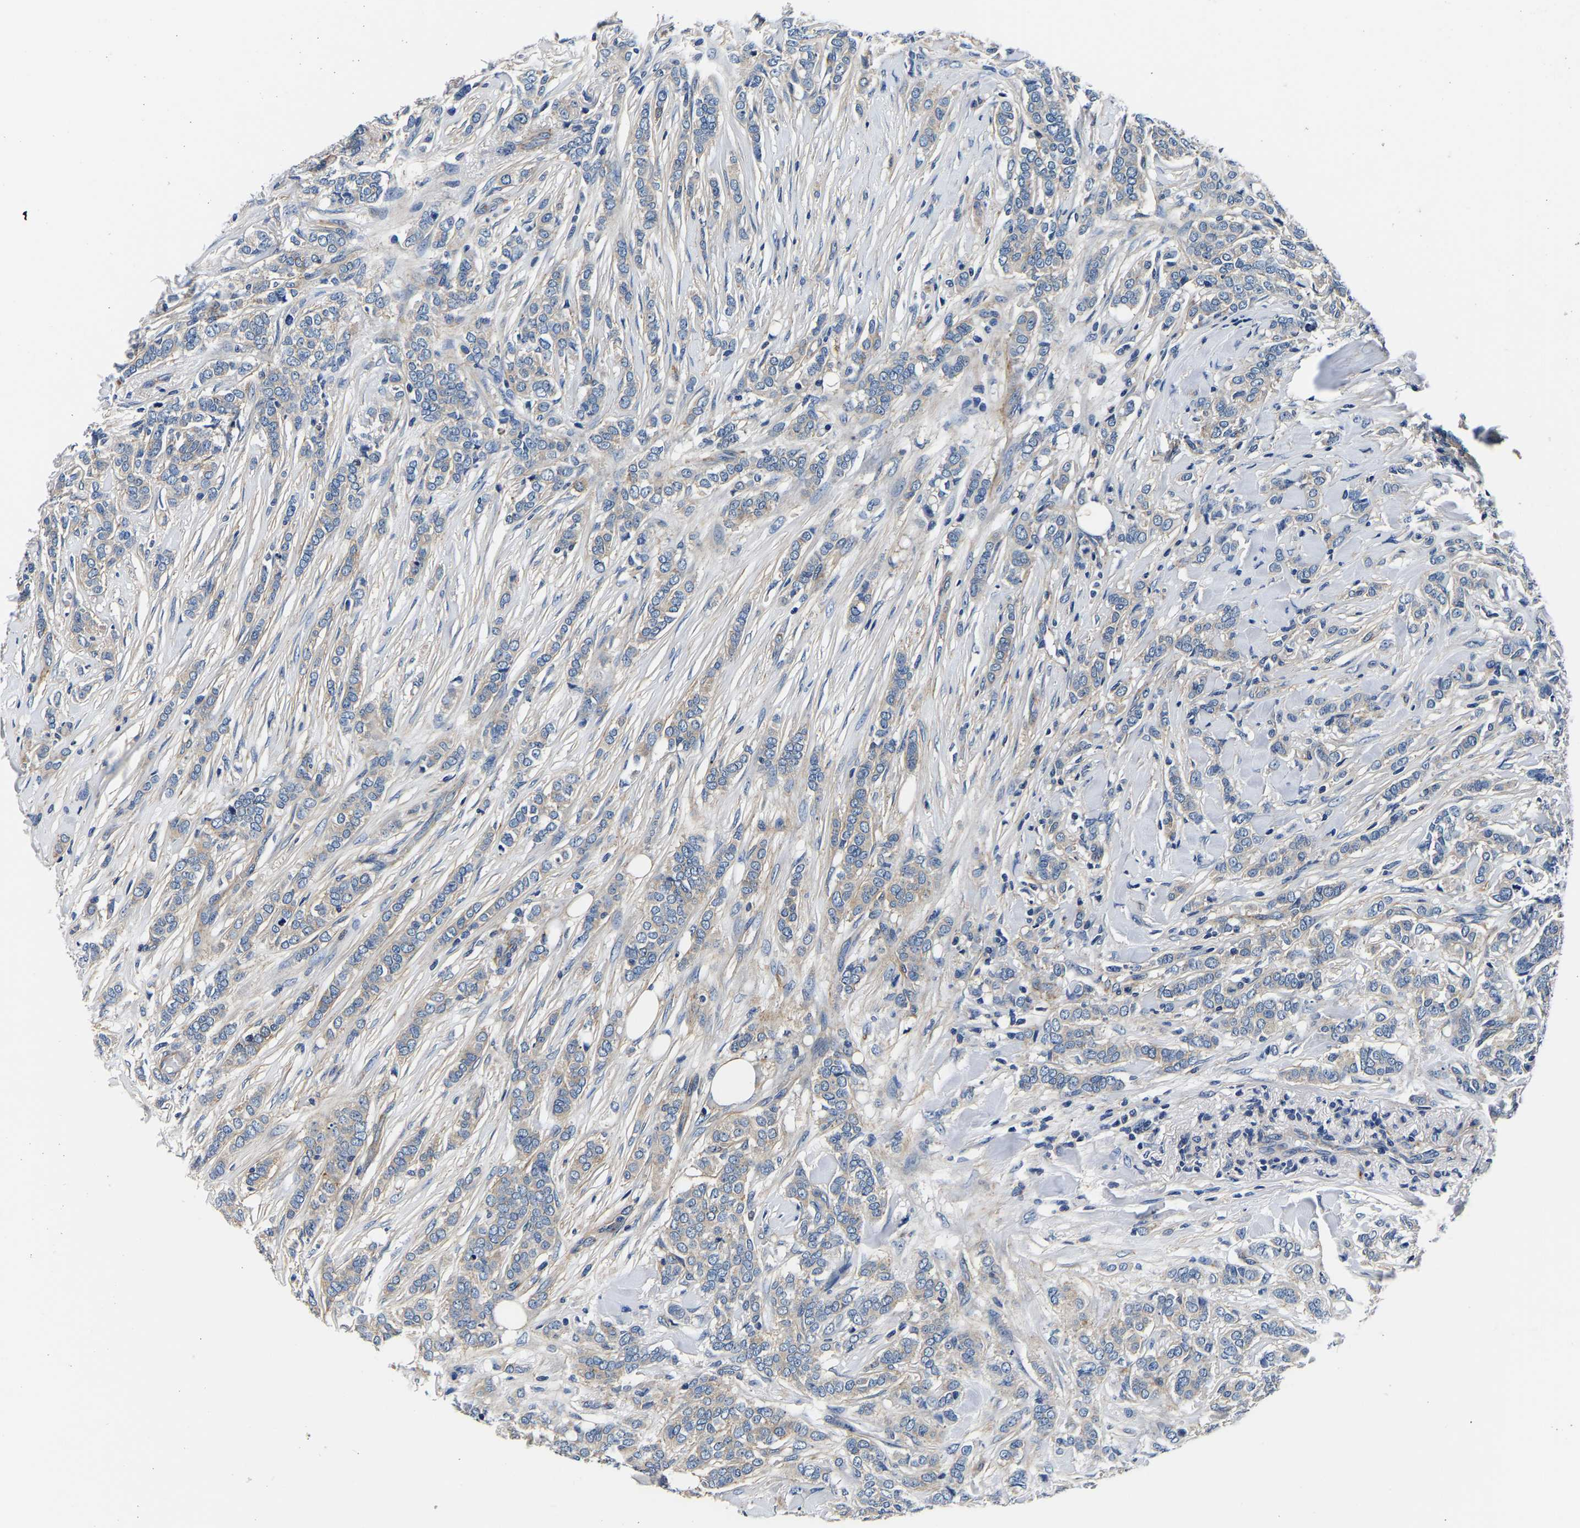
{"staining": {"intensity": "weak", "quantity": "<25%", "location": "cytoplasmic/membranous"}, "tissue": "breast cancer", "cell_type": "Tumor cells", "image_type": "cancer", "snomed": [{"axis": "morphology", "description": "Lobular carcinoma"}, {"axis": "topography", "description": "Skin"}, {"axis": "topography", "description": "Breast"}], "caption": "A photomicrograph of human lobular carcinoma (breast) is negative for staining in tumor cells.", "gene": "SH3GLB1", "patient": {"sex": "female", "age": 46}}